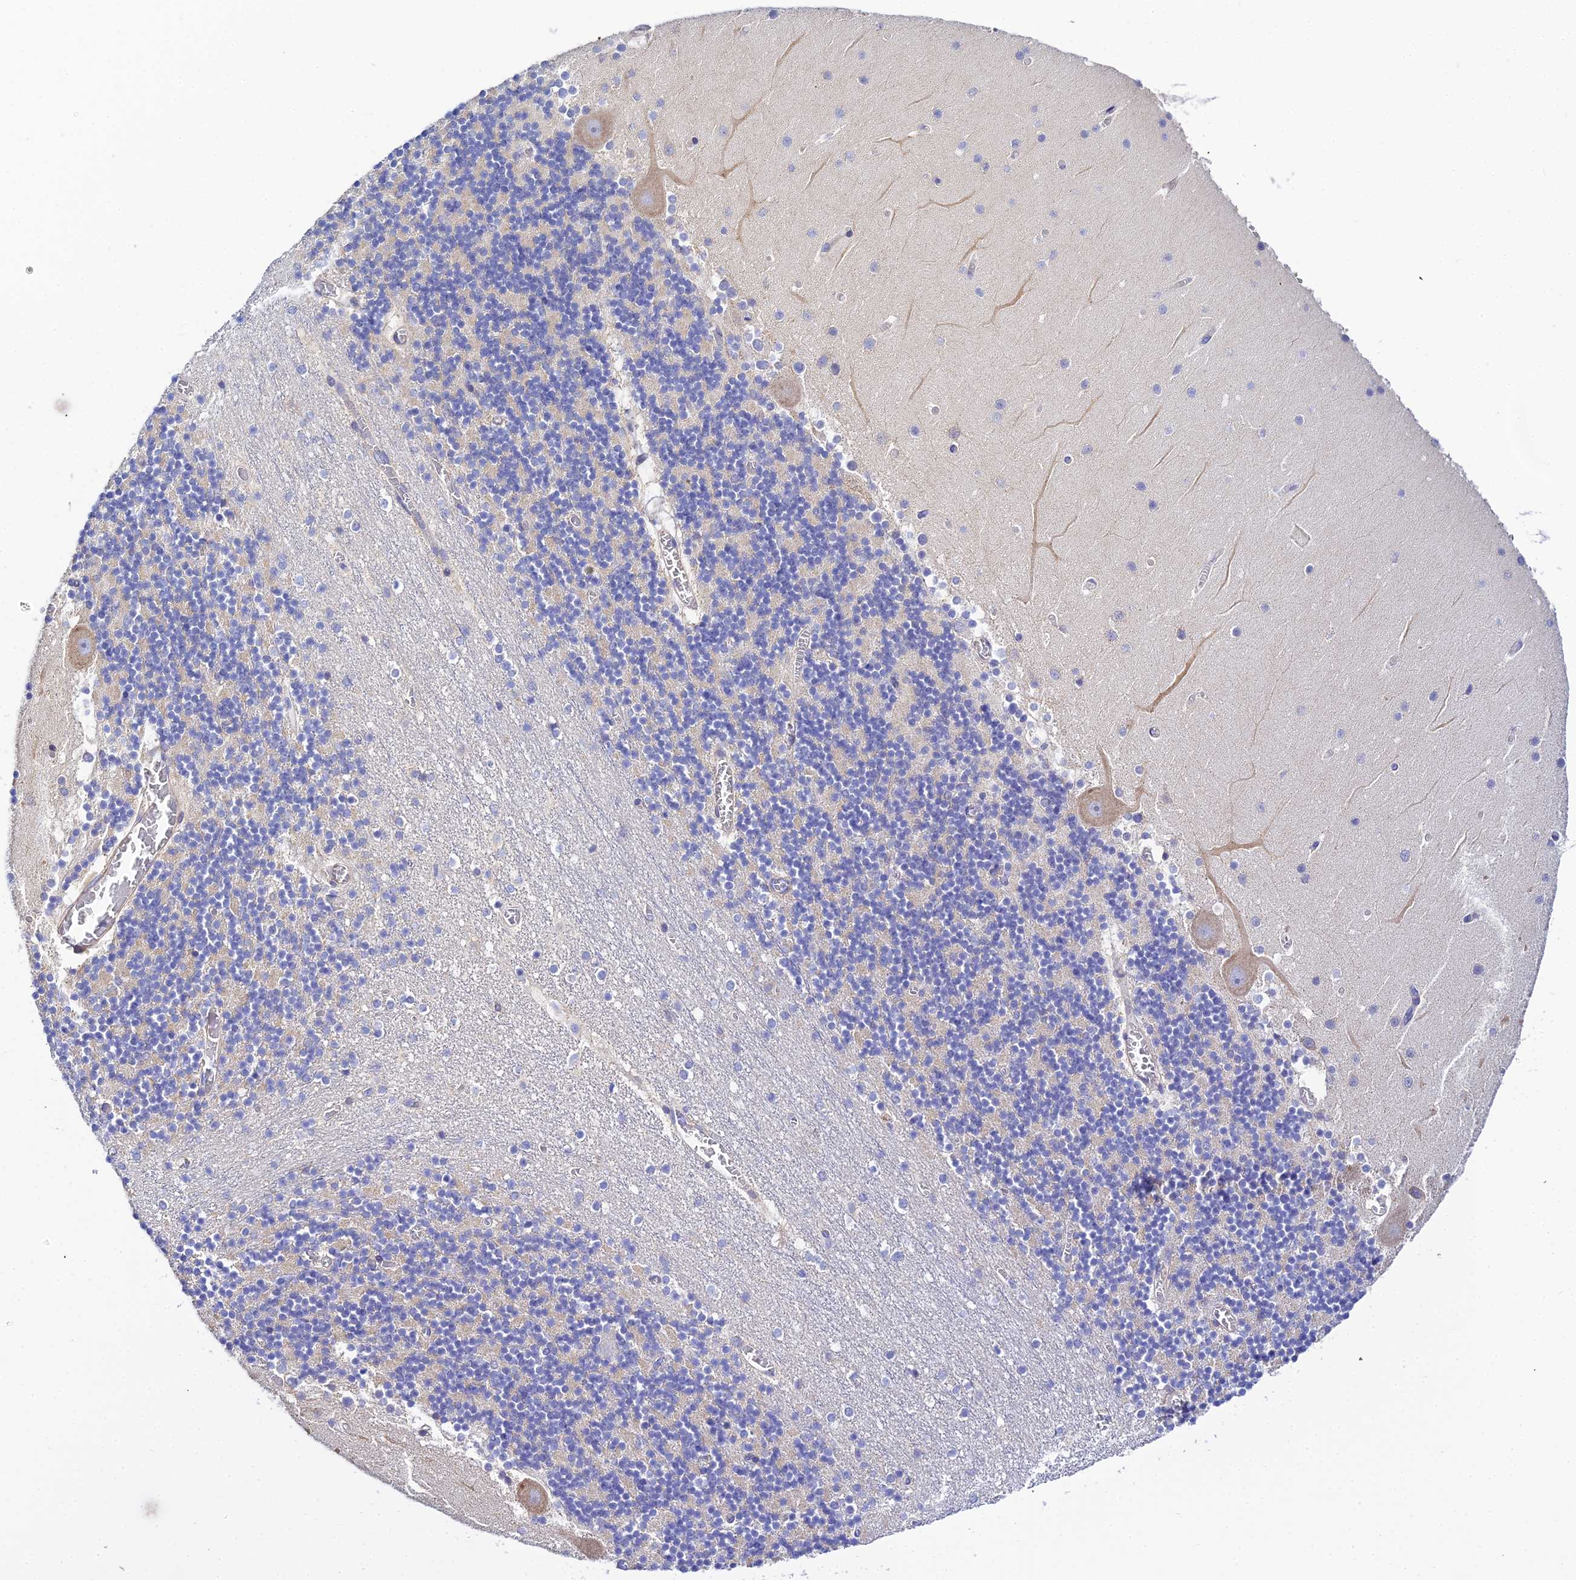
{"staining": {"intensity": "weak", "quantity": "25%-75%", "location": "cytoplasmic/membranous"}, "tissue": "cerebellum", "cell_type": "Cells in granular layer", "image_type": "normal", "snomed": [{"axis": "morphology", "description": "Normal tissue, NOS"}, {"axis": "topography", "description": "Cerebellum"}], "caption": "This is an image of immunohistochemistry staining of normal cerebellum, which shows weak staining in the cytoplasmic/membranous of cells in granular layer.", "gene": "ACOT1", "patient": {"sex": "female", "age": 28}}